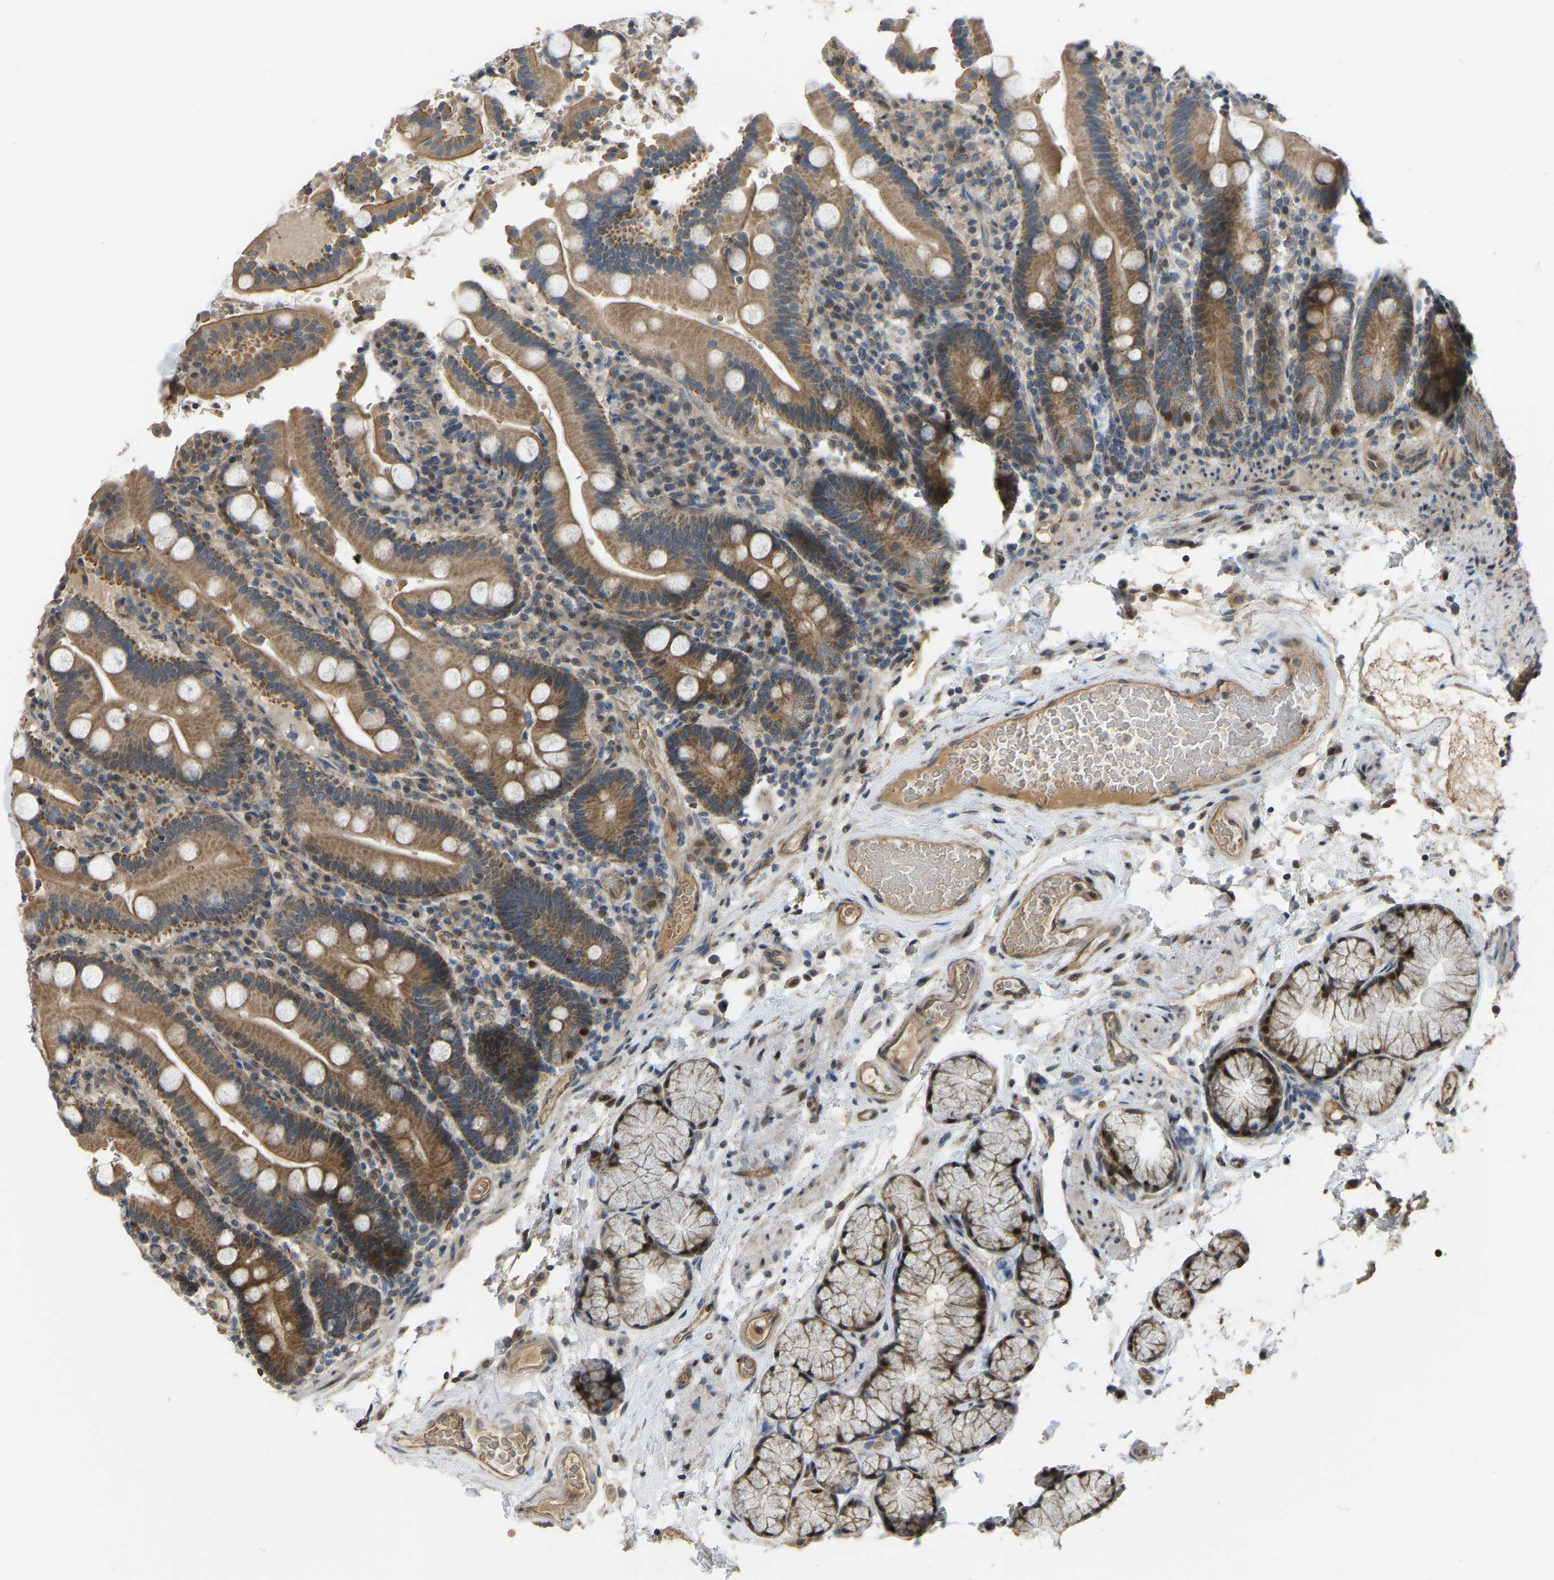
{"staining": {"intensity": "moderate", "quantity": ">75%", "location": "cytoplasmic/membranous"}, "tissue": "duodenum", "cell_type": "Glandular cells", "image_type": "normal", "snomed": [{"axis": "morphology", "description": "Normal tissue, NOS"}, {"axis": "topography", "description": "Small intestine, NOS"}], "caption": "IHC staining of unremarkable duodenum, which shows medium levels of moderate cytoplasmic/membranous positivity in about >75% of glandular cells indicating moderate cytoplasmic/membranous protein expression. The staining was performed using DAB (3,3'-diaminobenzidine) (brown) for protein detection and nuclei were counterstained in hematoxylin (blue).", "gene": "C21orf91", "patient": {"sex": "female", "age": 71}}